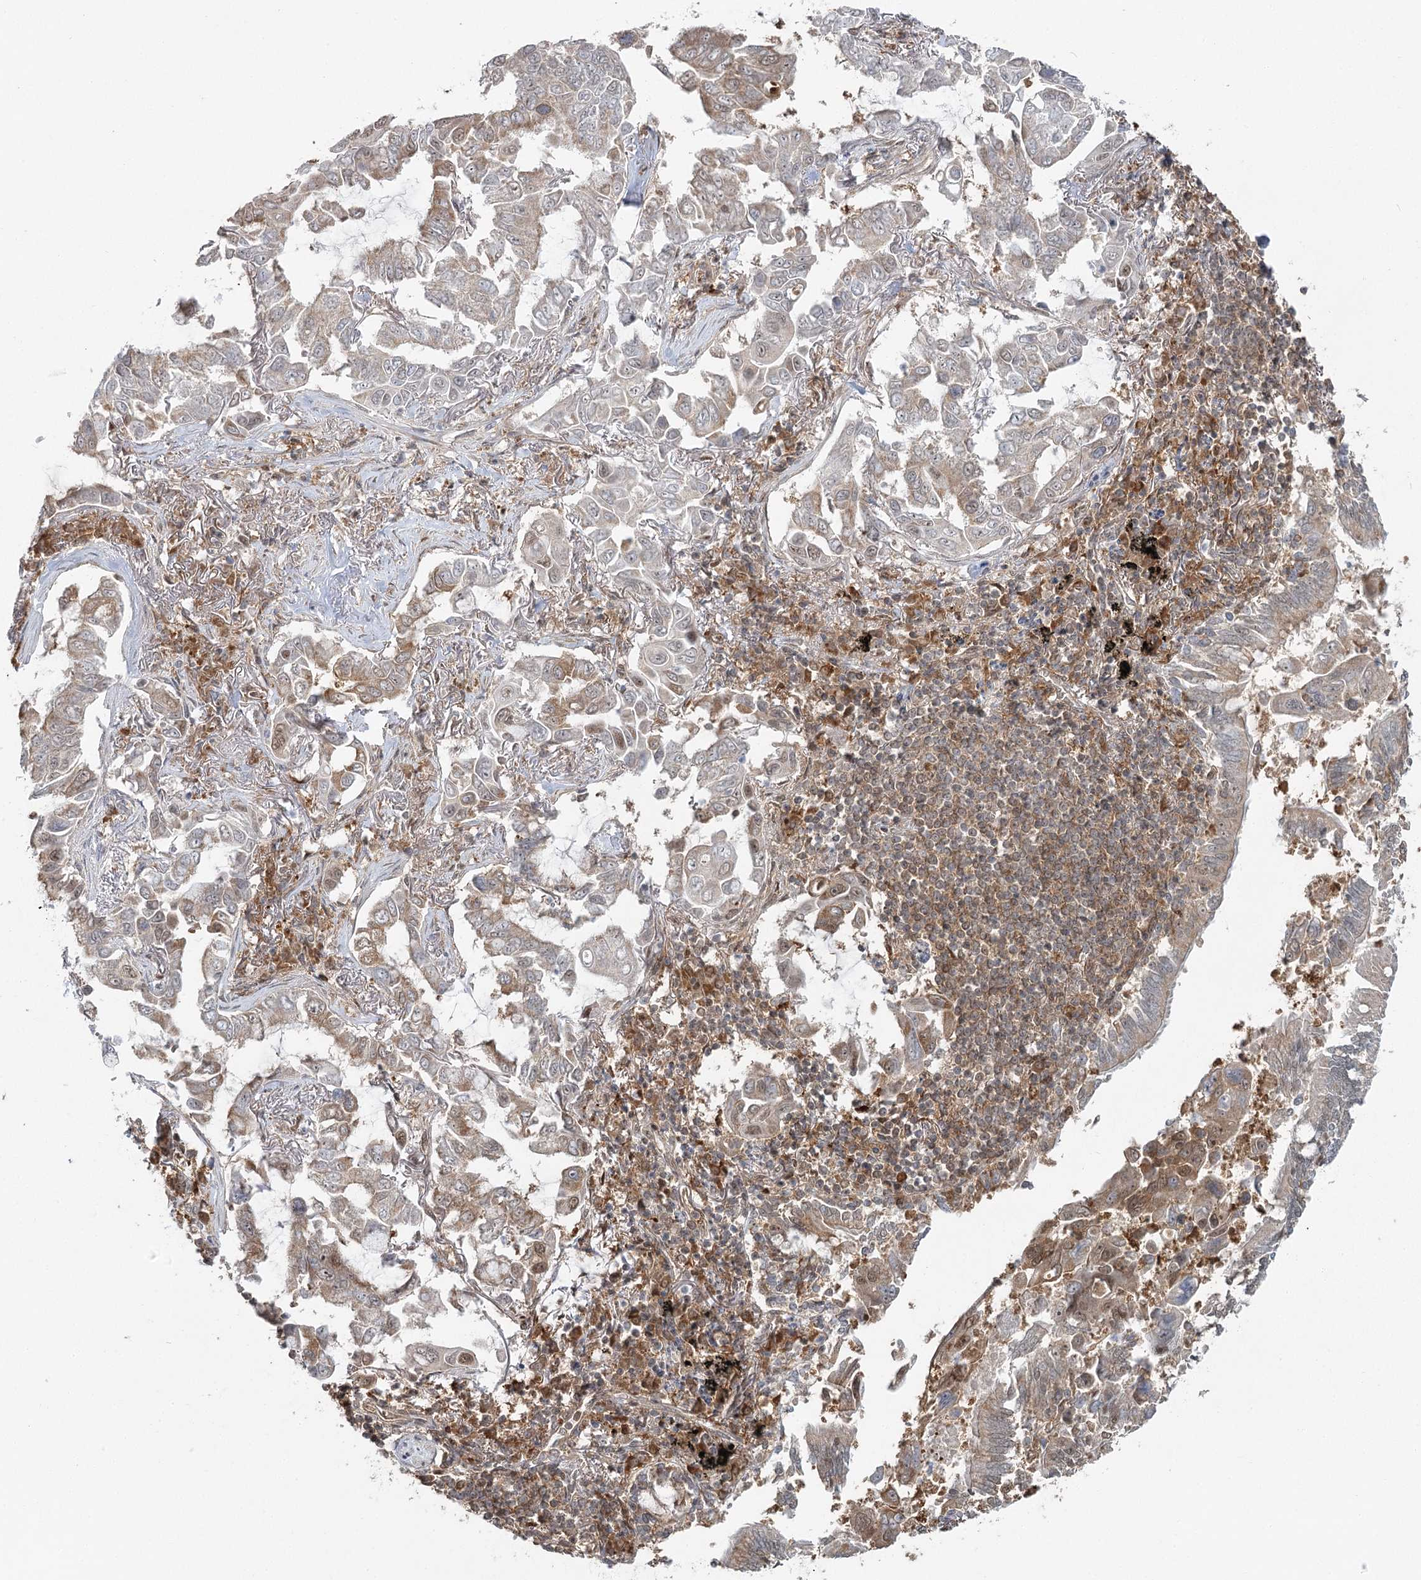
{"staining": {"intensity": "moderate", "quantity": "<25%", "location": "cytoplasmic/membranous"}, "tissue": "lung cancer", "cell_type": "Tumor cells", "image_type": "cancer", "snomed": [{"axis": "morphology", "description": "Adenocarcinoma, NOS"}, {"axis": "topography", "description": "Lung"}], "caption": "This histopathology image exhibits immunohistochemistry (IHC) staining of lung cancer (adenocarcinoma), with low moderate cytoplasmic/membranous expression in approximately <25% of tumor cells.", "gene": "THNSL1", "patient": {"sex": "male", "age": 64}}